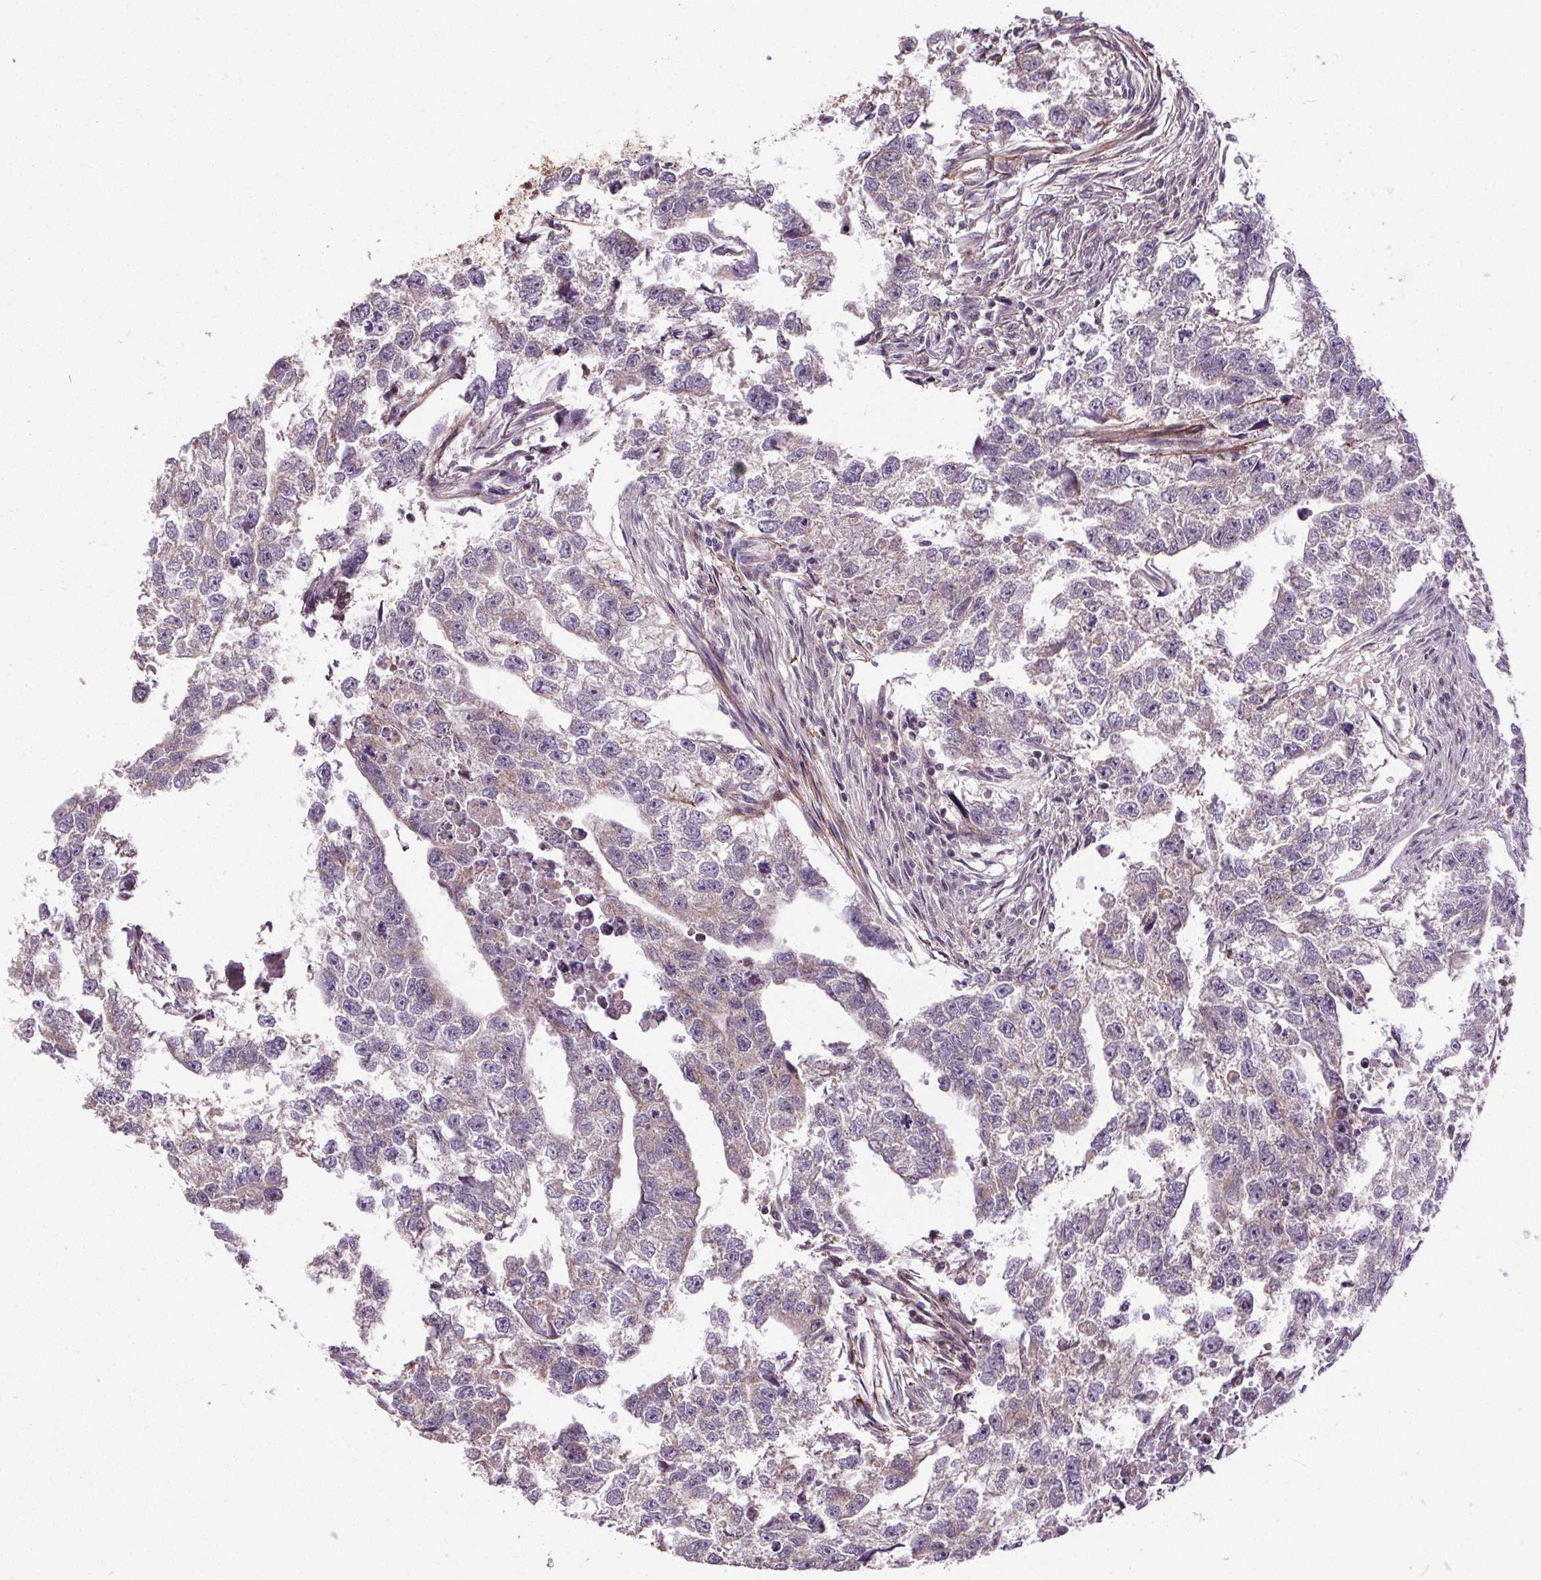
{"staining": {"intensity": "negative", "quantity": "none", "location": "none"}, "tissue": "testis cancer", "cell_type": "Tumor cells", "image_type": "cancer", "snomed": [{"axis": "morphology", "description": "Carcinoma, Embryonal, NOS"}, {"axis": "morphology", "description": "Teratoma, malignant, NOS"}, {"axis": "topography", "description": "Testis"}], "caption": "Histopathology image shows no significant protein staining in tumor cells of testis teratoma (malignant).", "gene": "KIAA0232", "patient": {"sex": "male", "age": 44}}